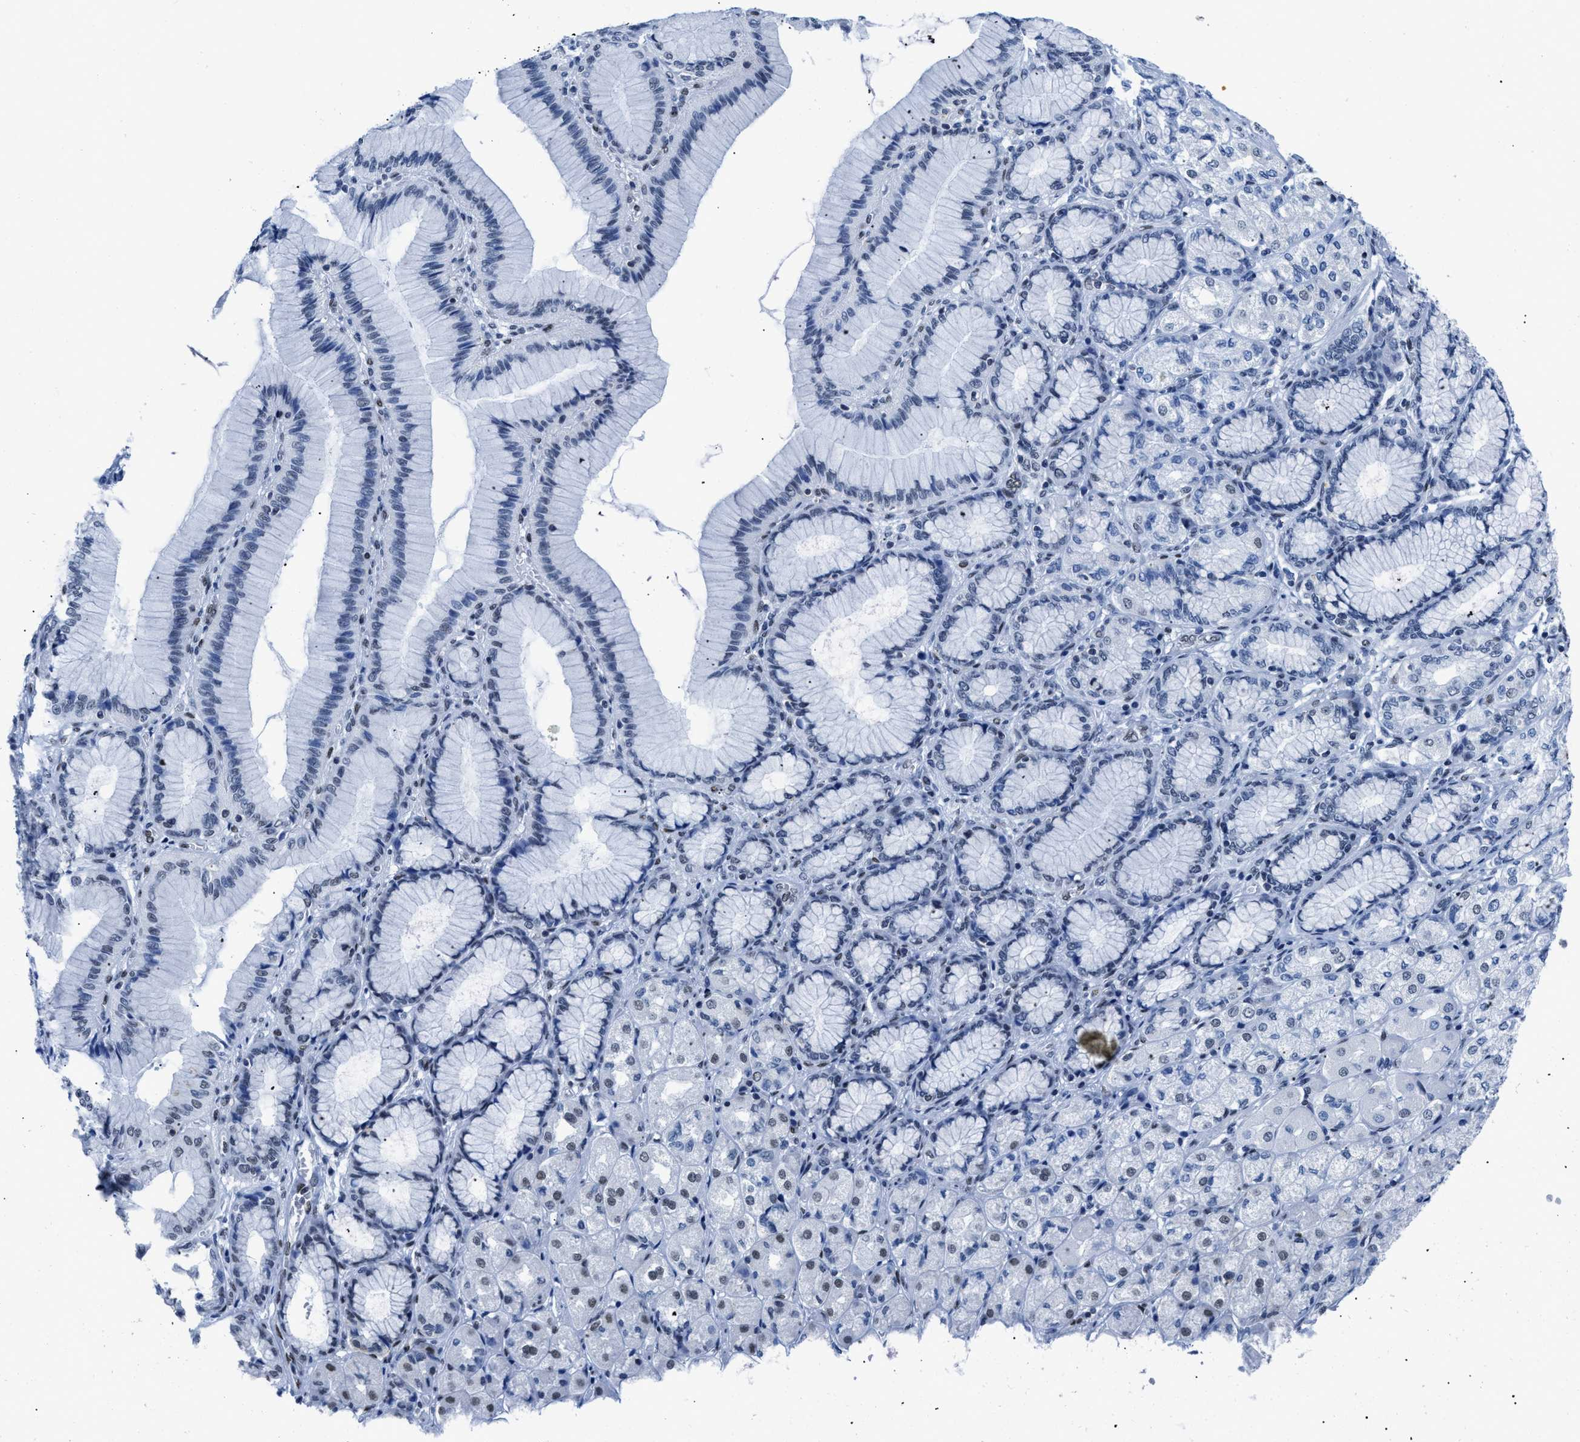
{"staining": {"intensity": "moderate", "quantity": "<25%", "location": "nuclear"}, "tissue": "stomach cancer", "cell_type": "Tumor cells", "image_type": "cancer", "snomed": [{"axis": "morphology", "description": "Adenocarcinoma, NOS"}, {"axis": "topography", "description": "Stomach"}], "caption": "A brown stain labels moderate nuclear staining of a protein in stomach adenocarcinoma tumor cells.", "gene": "CTBP1", "patient": {"sex": "female", "age": 65}}